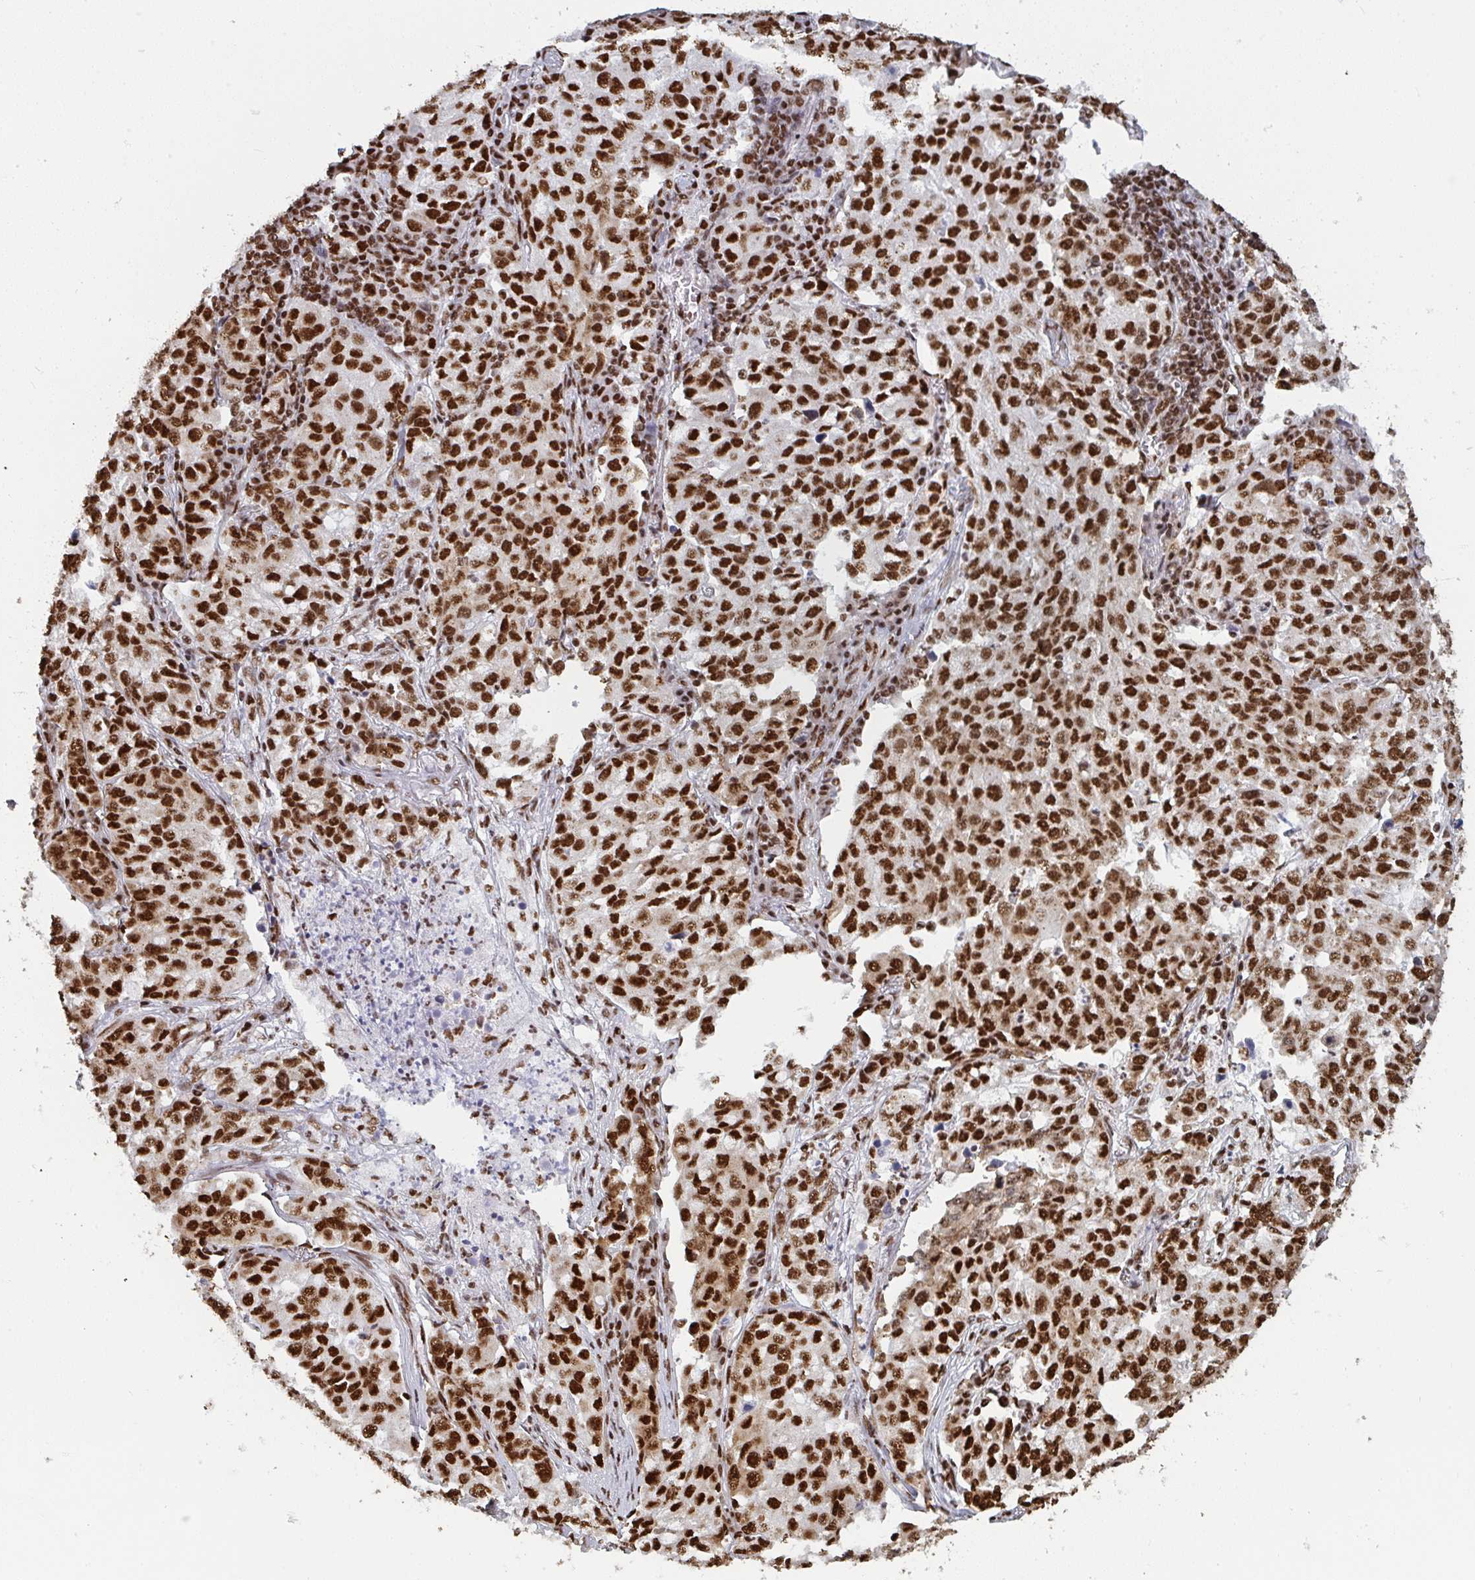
{"staining": {"intensity": "strong", "quantity": ">75%", "location": "nuclear"}, "tissue": "lung cancer", "cell_type": "Tumor cells", "image_type": "cancer", "snomed": [{"axis": "morphology", "description": "Adenocarcinoma, NOS"}, {"axis": "morphology", "description": "Adenocarcinoma, metastatic, NOS"}, {"axis": "topography", "description": "Lymph node"}, {"axis": "topography", "description": "Lung"}], "caption": "Immunohistochemical staining of lung metastatic adenocarcinoma displays high levels of strong nuclear protein expression in approximately >75% of tumor cells.", "gene": "GAR1", "patient": {"sex": "female", "age": 65}}